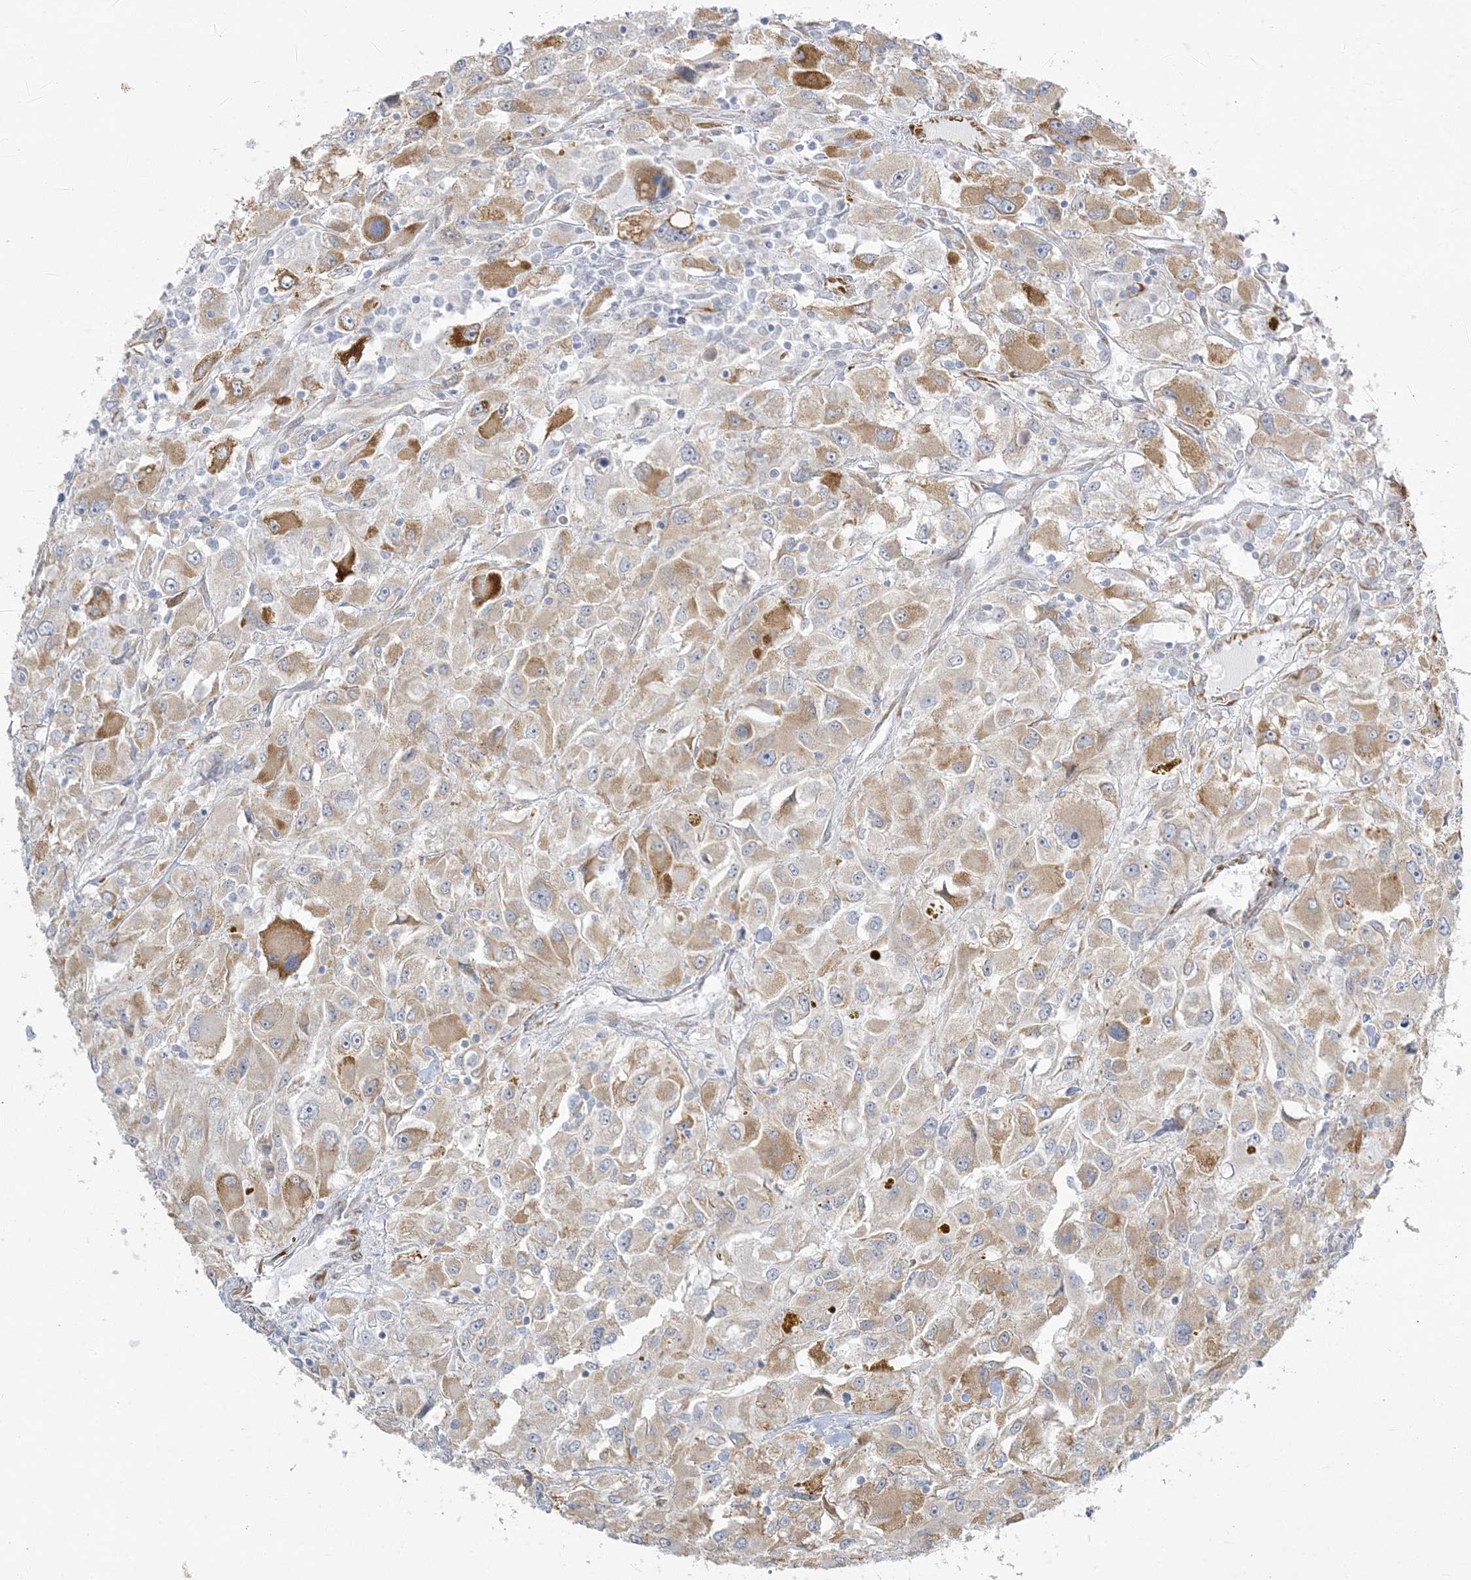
{"staining": {"intensity": "moderate", "quantity": "25%-75%", "location": "cytoplasmic/membranous"}, "tissue": "renal cancer", "cell_type": "Tumor cells", "image_type": "cancer", "snomed": [{"axis": "morphology", "description": "Adenocarcinoma, NOS"}, {"axis": "topography", "description": "Kidney"}], "caption": "Moderate cytoplasmic/membranous expression is seen in approximately 25%-75% of tumor cells in renal adenocarcinoma.", "gene": "ZC3H6", "patient": {"sex": "female", "age": 52}}